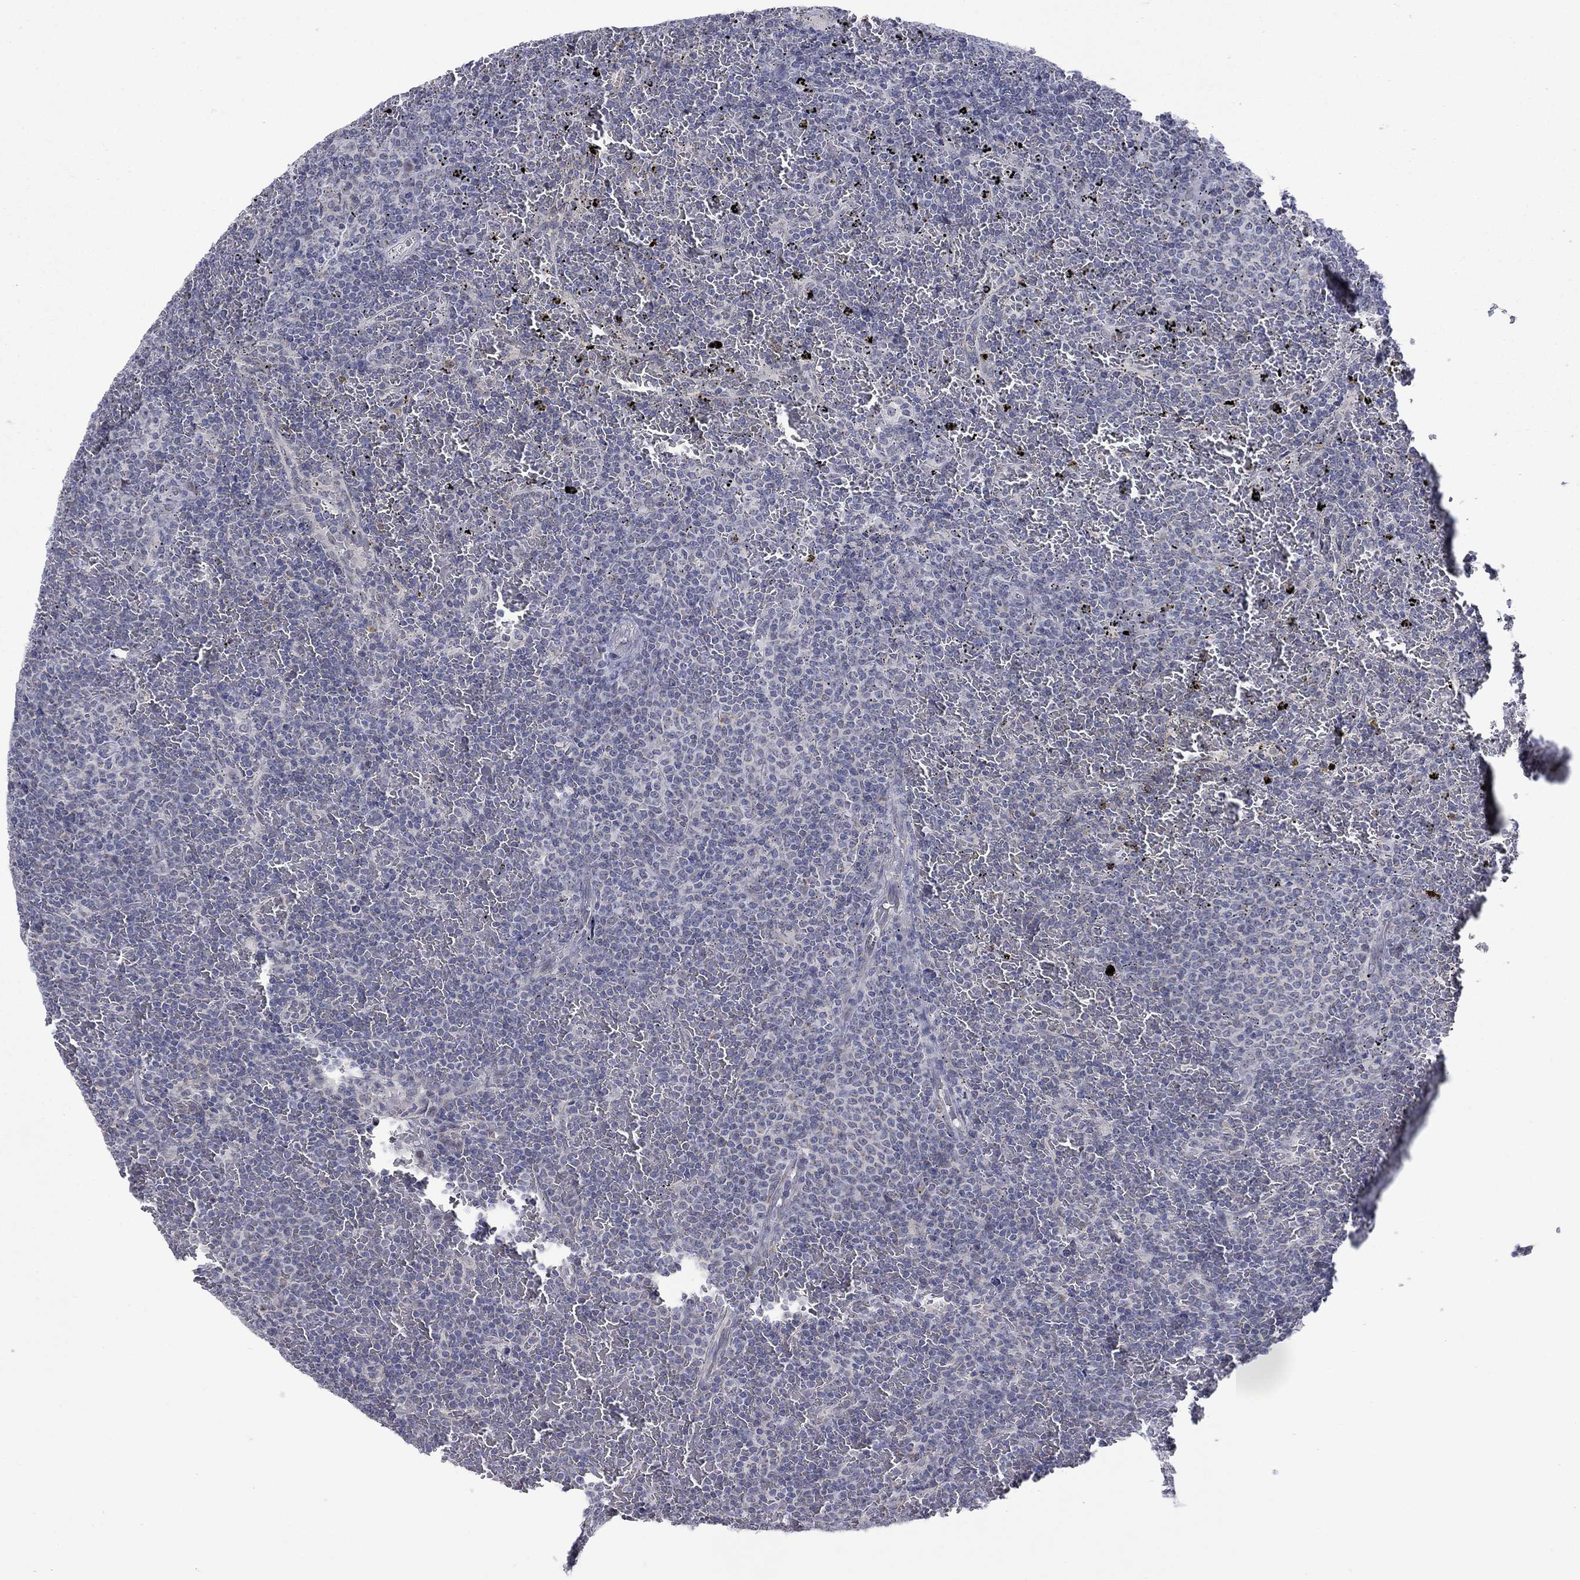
{"staining": {"intensity": "negative", "quantity": "none", "location": "none"}, "tissue": "lymphoma", "cell_type": "Tumor cells", "image_type": "cancer", "snomed": [{"axis": "morphology", "description": "Malignant lymphoma, non-Hodgkin's type, Low grade"}, {"axis": "topography", "description": "Spleen"}], "caption": "Immunohistochemistry histopathology image of neoplastic tissue: low-grade malignant lymphoma, non-Hodgkin's type stained with DAB shows no significant protein staining in tumor cells.", "gene": "KCNJ16", "patient": {"sex": "female", "age": 77}}